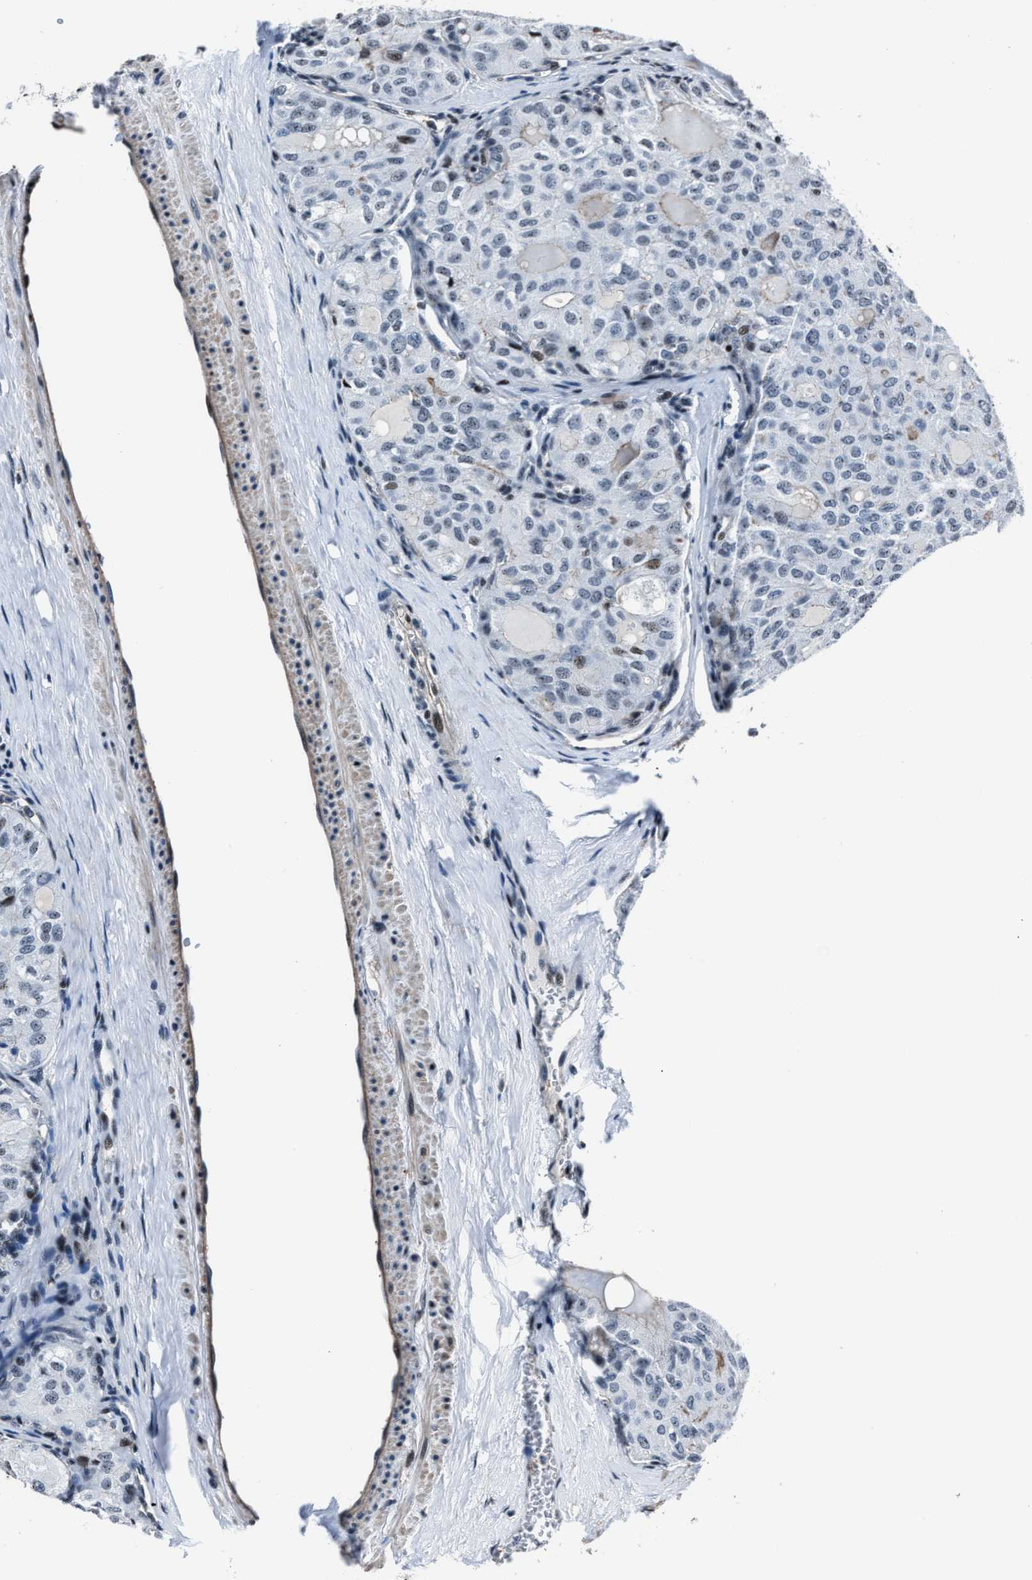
{"staining": {"intensity": "negative", "quantity": "none", "location": "none"}, "tissue": "thyroid cancer", "cell_type": "Tumor cells", "image_type": "cancer", "snomed": [{"axis": "morphology", "description": "Follicular adenoma carcinoma, NOS"}, {"axis": "topography", "description": "Thyroid gland"}], "caption": "DAB (3,3'-diaminobenzidine) immunohistochemical staining of human thyroid follicular adenoma carcinoma displays no significant staining in tumor cells.", "gene": "PPIE", "patient": {"sex": "male", "age": 75}}